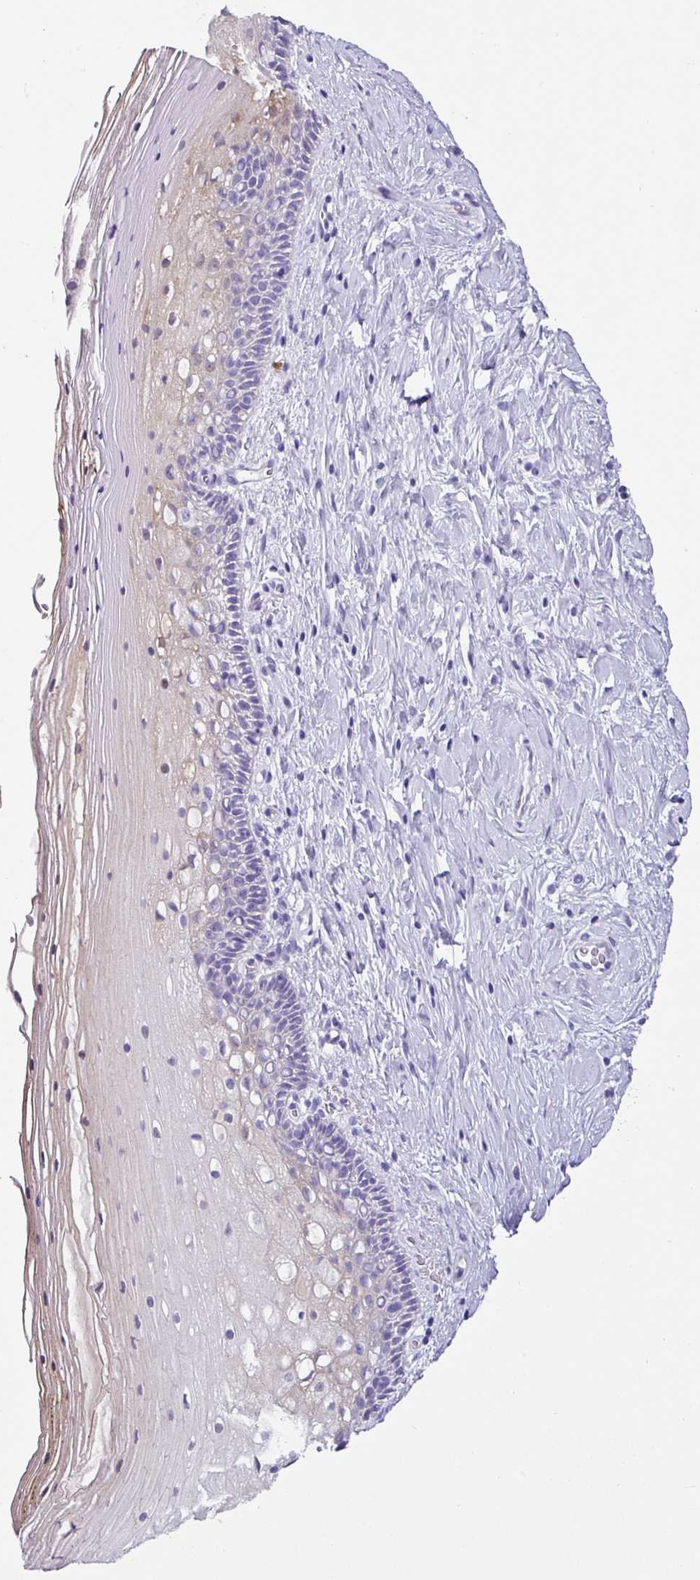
{"staining": {"intensity": "negative", "quantity": "none", "location": "none"}, "tissue": "cervix", "cell_type": "Glandular cells", "image_type": "normal", "snomed": [{"axis": "morphology", "description": "Normal tissue, NOS"}, {"axis": "topography", "description": "Cervix"}], "caption": "Glandular cells are negative for protein expression in unremarkable human cervix.", "gene": "SH2D3C", "patient": {"sex": "female", "age": 36}}